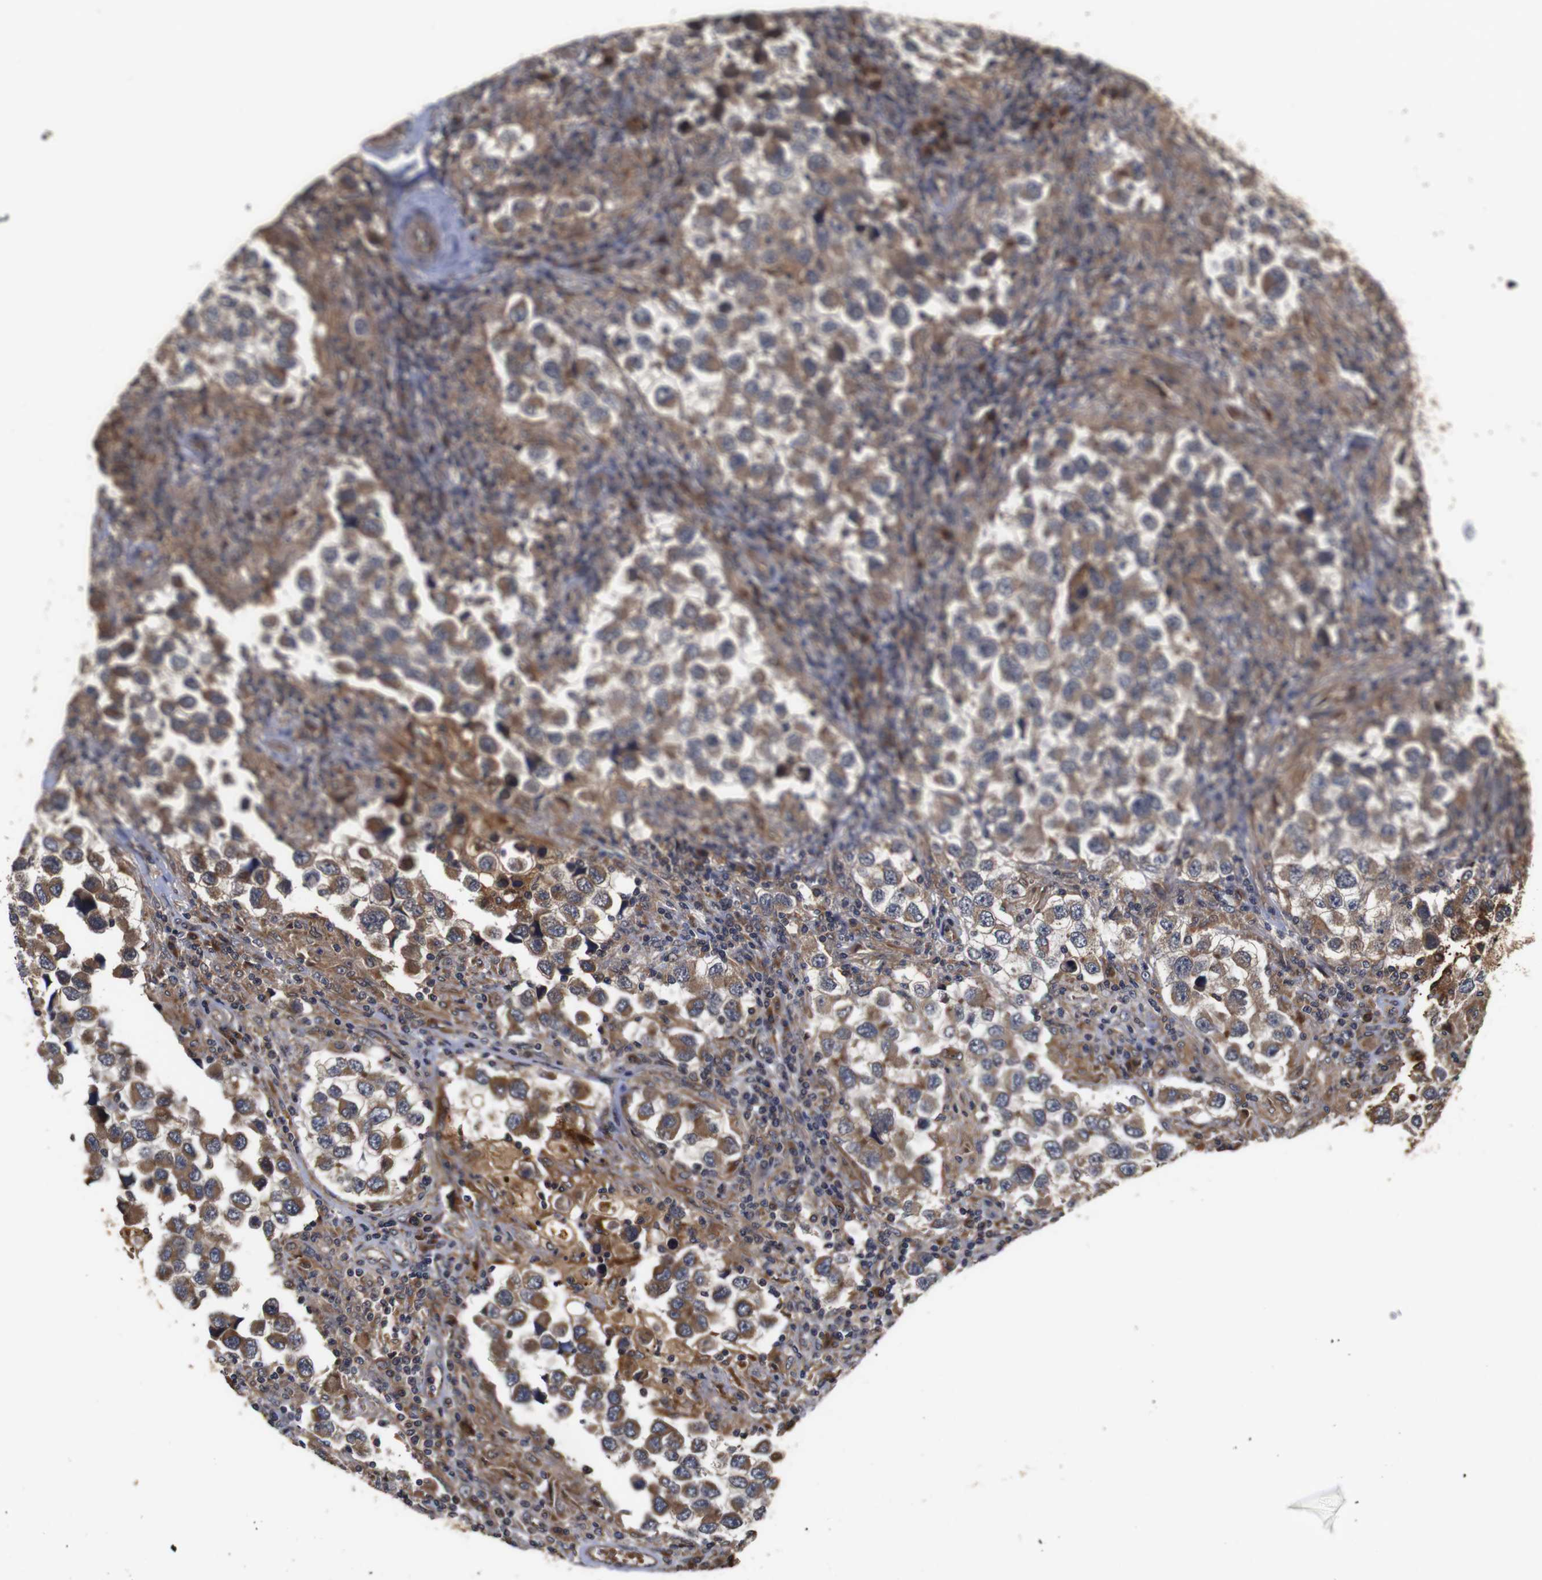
{"staining": {"intensity": "moderate", "quantity": ">75%", "location": "cytoplasmic/membranous"}, "tissue": "testis cancer", "cell_type": "Tumor cells", "image_type": "cancer", "snomed": [{"axis": "morphology", "description": "Carcinoma, Embryonal, NOS"}, {"axis": "topography", "description": "Testis"}], "caption": "Brown immunohistochemical staining in human testis cancer (embryonal carcinoma) reveals moderate cytoplasmic/membranous positivity in approximately >75% of tumor cells.", "gene": "PTPN14", "patient": {"sex": "male", "age": 21}}